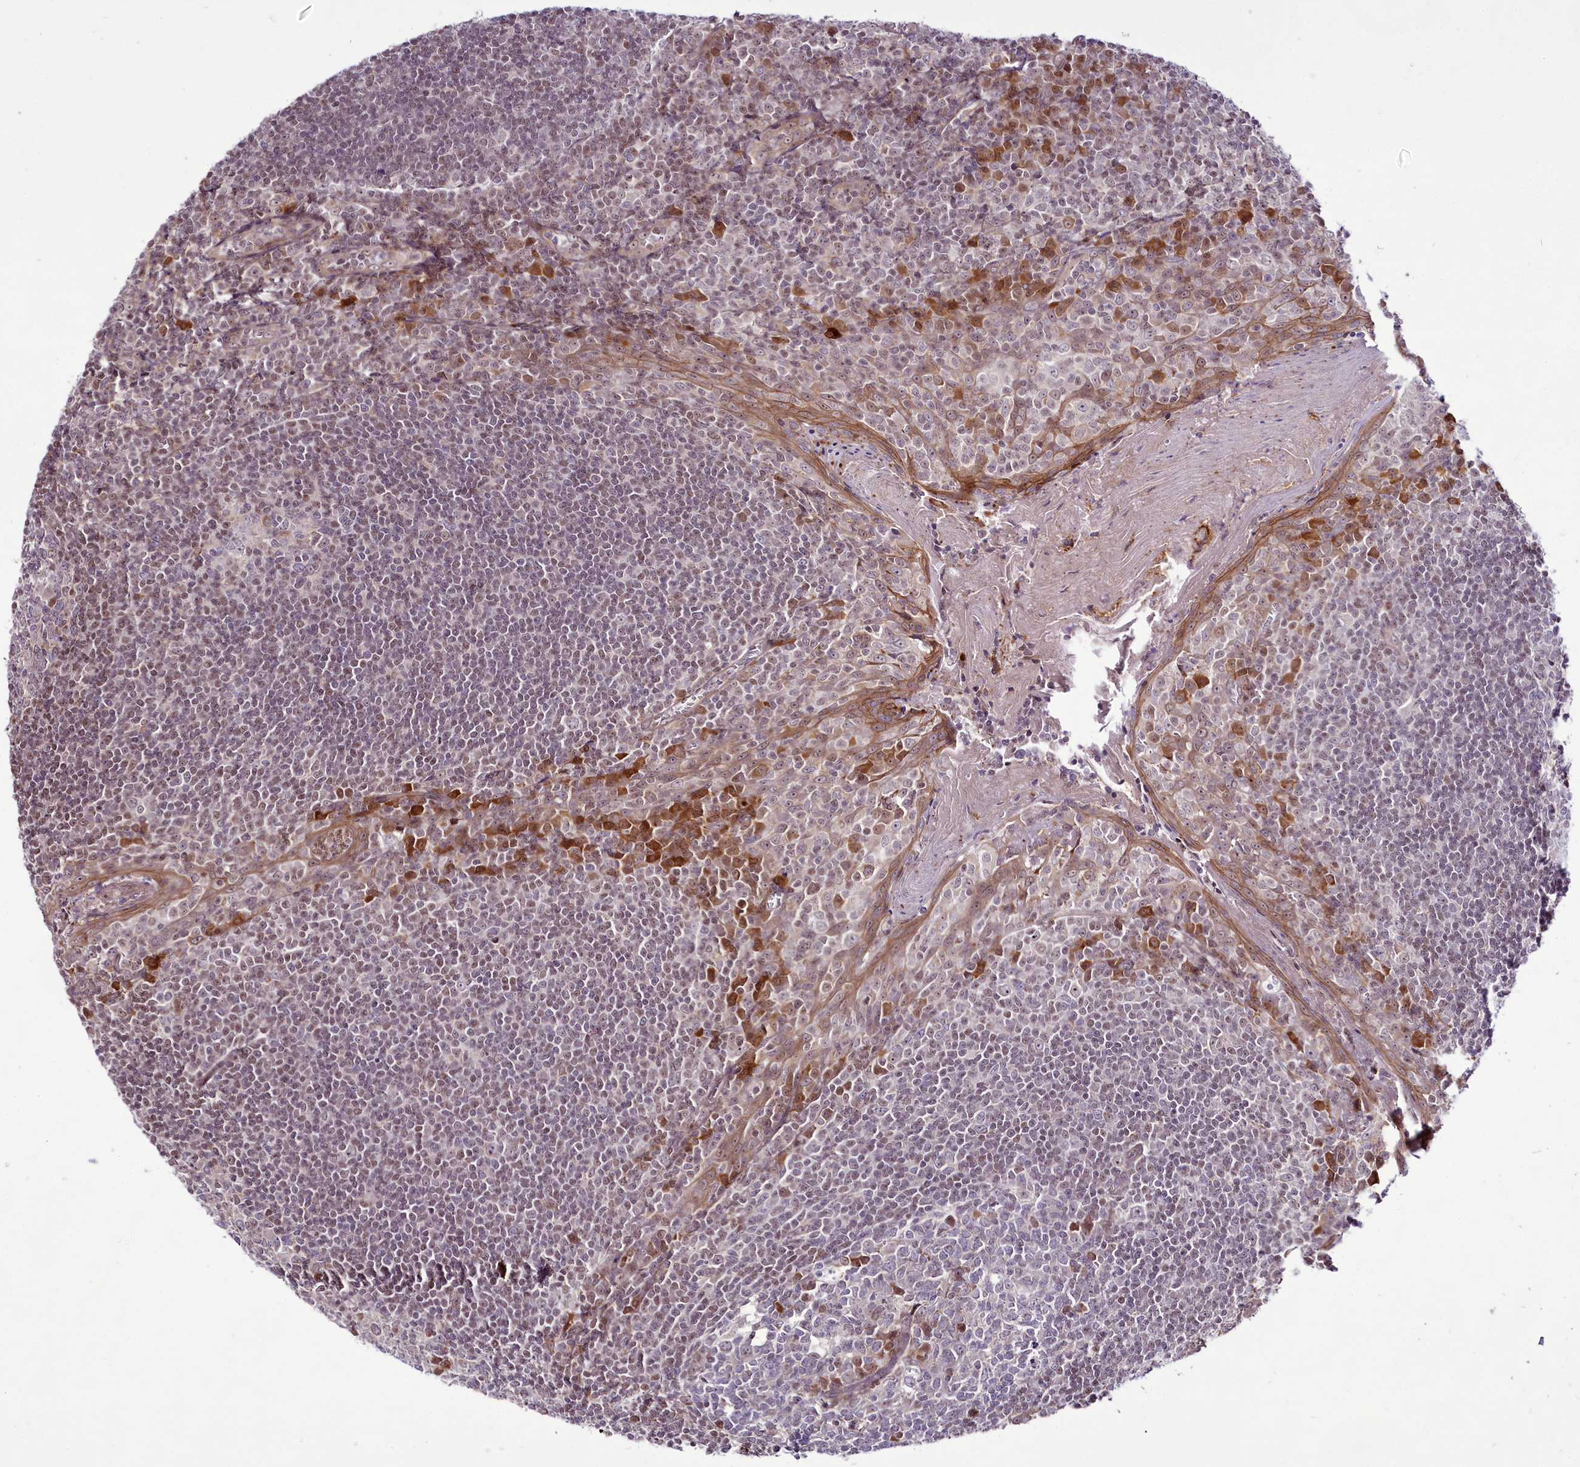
{"staining": {"intensity": "moderate", "quantity": "<25%", "location": "nuclear"}, "tissue": "tonsil", "cell_type": "Germinal center cells", "image_type": "normal", "snomed": [{"axis": "morphology", "description": "Normal tissue, NOS"}, {"axis": "topography", "description": "Tonsil"}], "caption": "This is a photomicrograph of immunohistochemistry (IHC) staining of benign tonsil, which shows moderate expression in the nuclear of germinal center cells.", "gene": "RSBN1", "patient": {"sex": "male", "age": 27}}